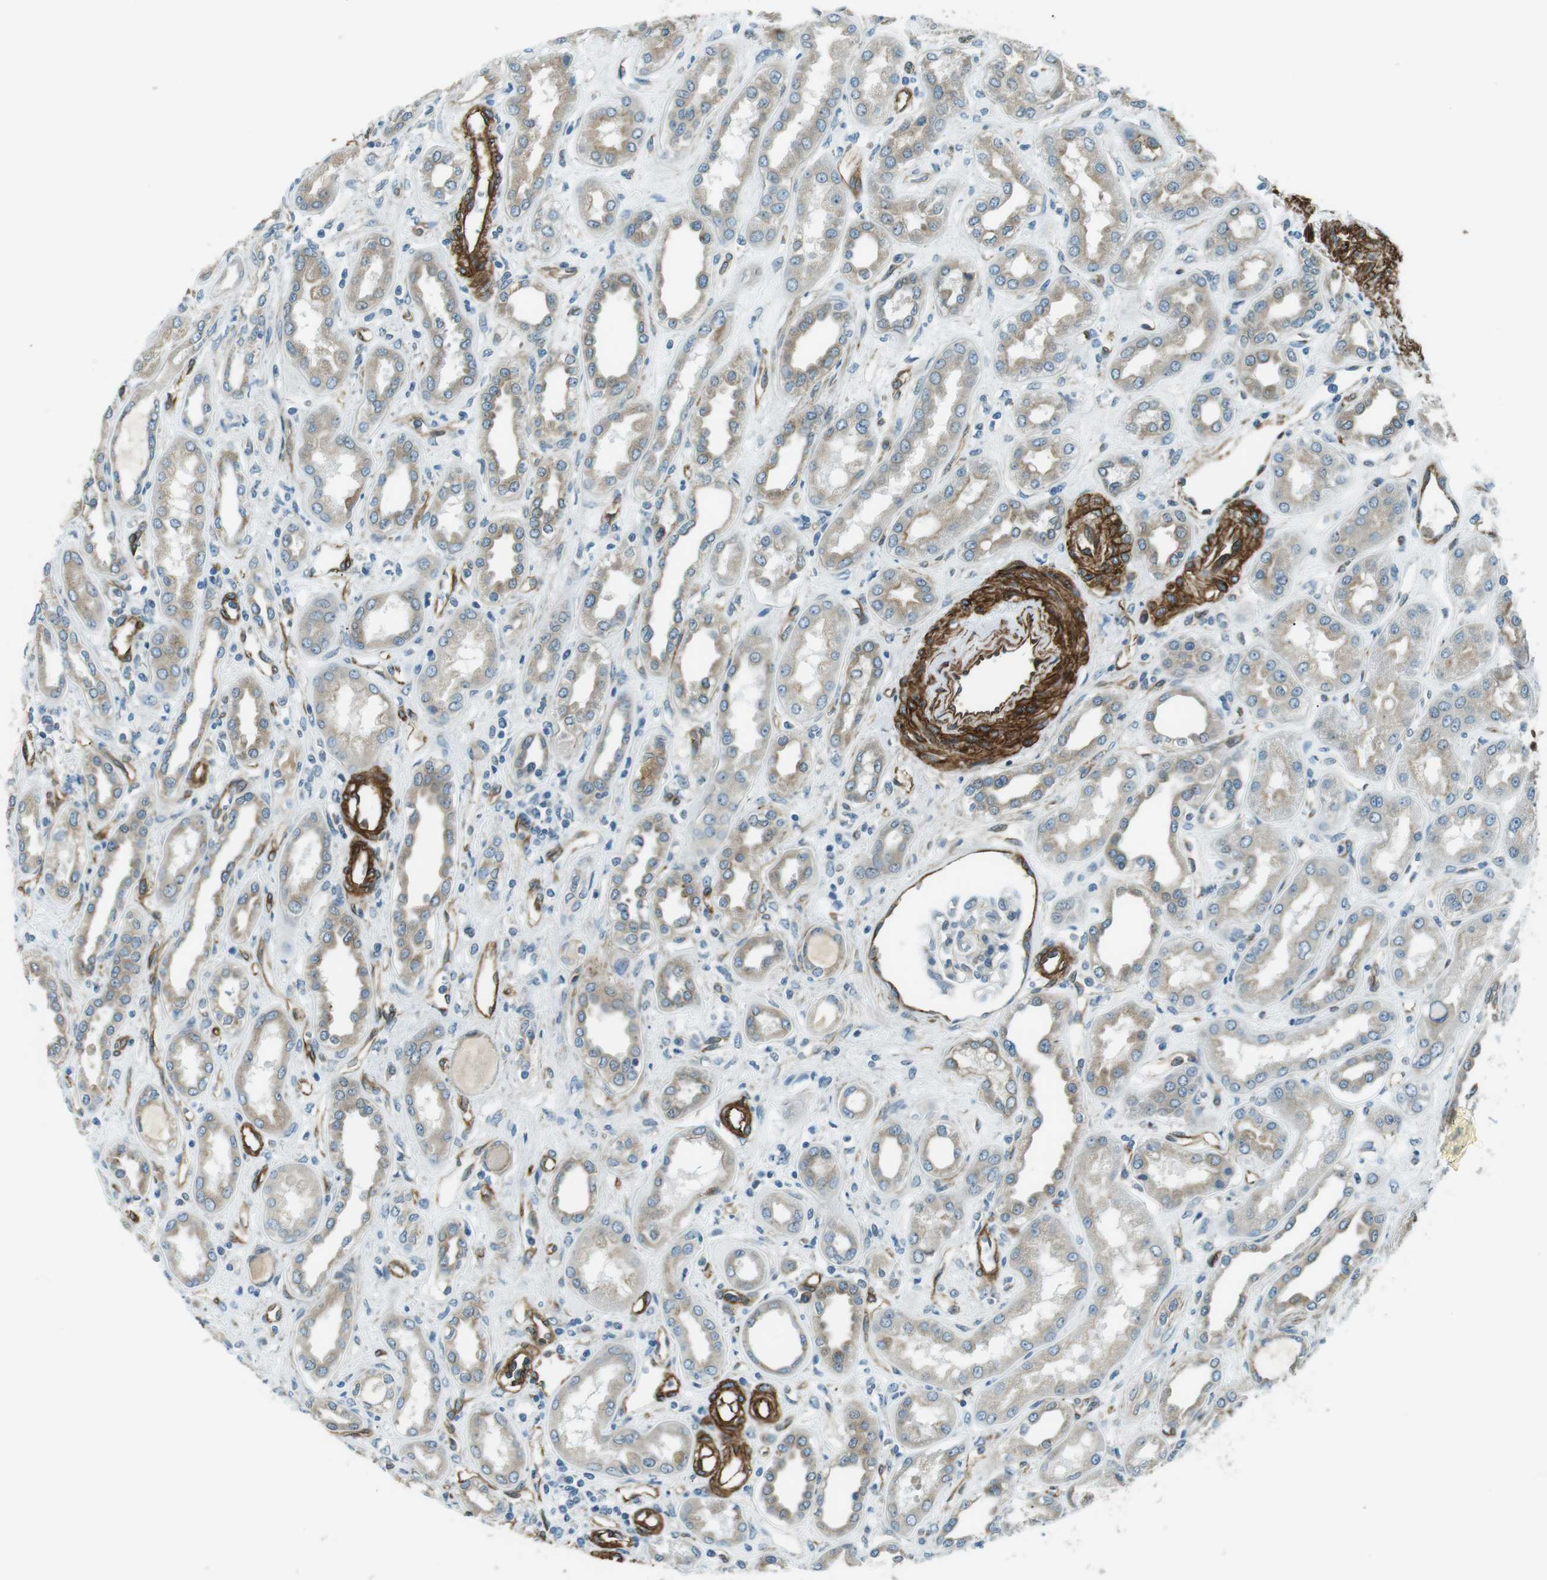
{"staining": {"intensity": "moderate", "quantity": "25%-75%", "location": "cytoplasmic/membranous"}, "tissue": "kidney", "cell_type": "Cells in glomeruli", "image_type": "normal", "snomed": [{"axis": "morphology", "description": "Normal tissue, NOS"}, {"axis": "topography", "description": "Kidney"}], "caption": "The immunohistochemical stain labels moderate cytoplasmic/membranous expression in cells in glomeruli of unremarkable kidney. Using DAB (brown) and hematoxylin (blue) stains, captured at high magnification using brightfield microscopy.", "gene": "ODR4", "patient": {"sex": "male", "age": 59}}